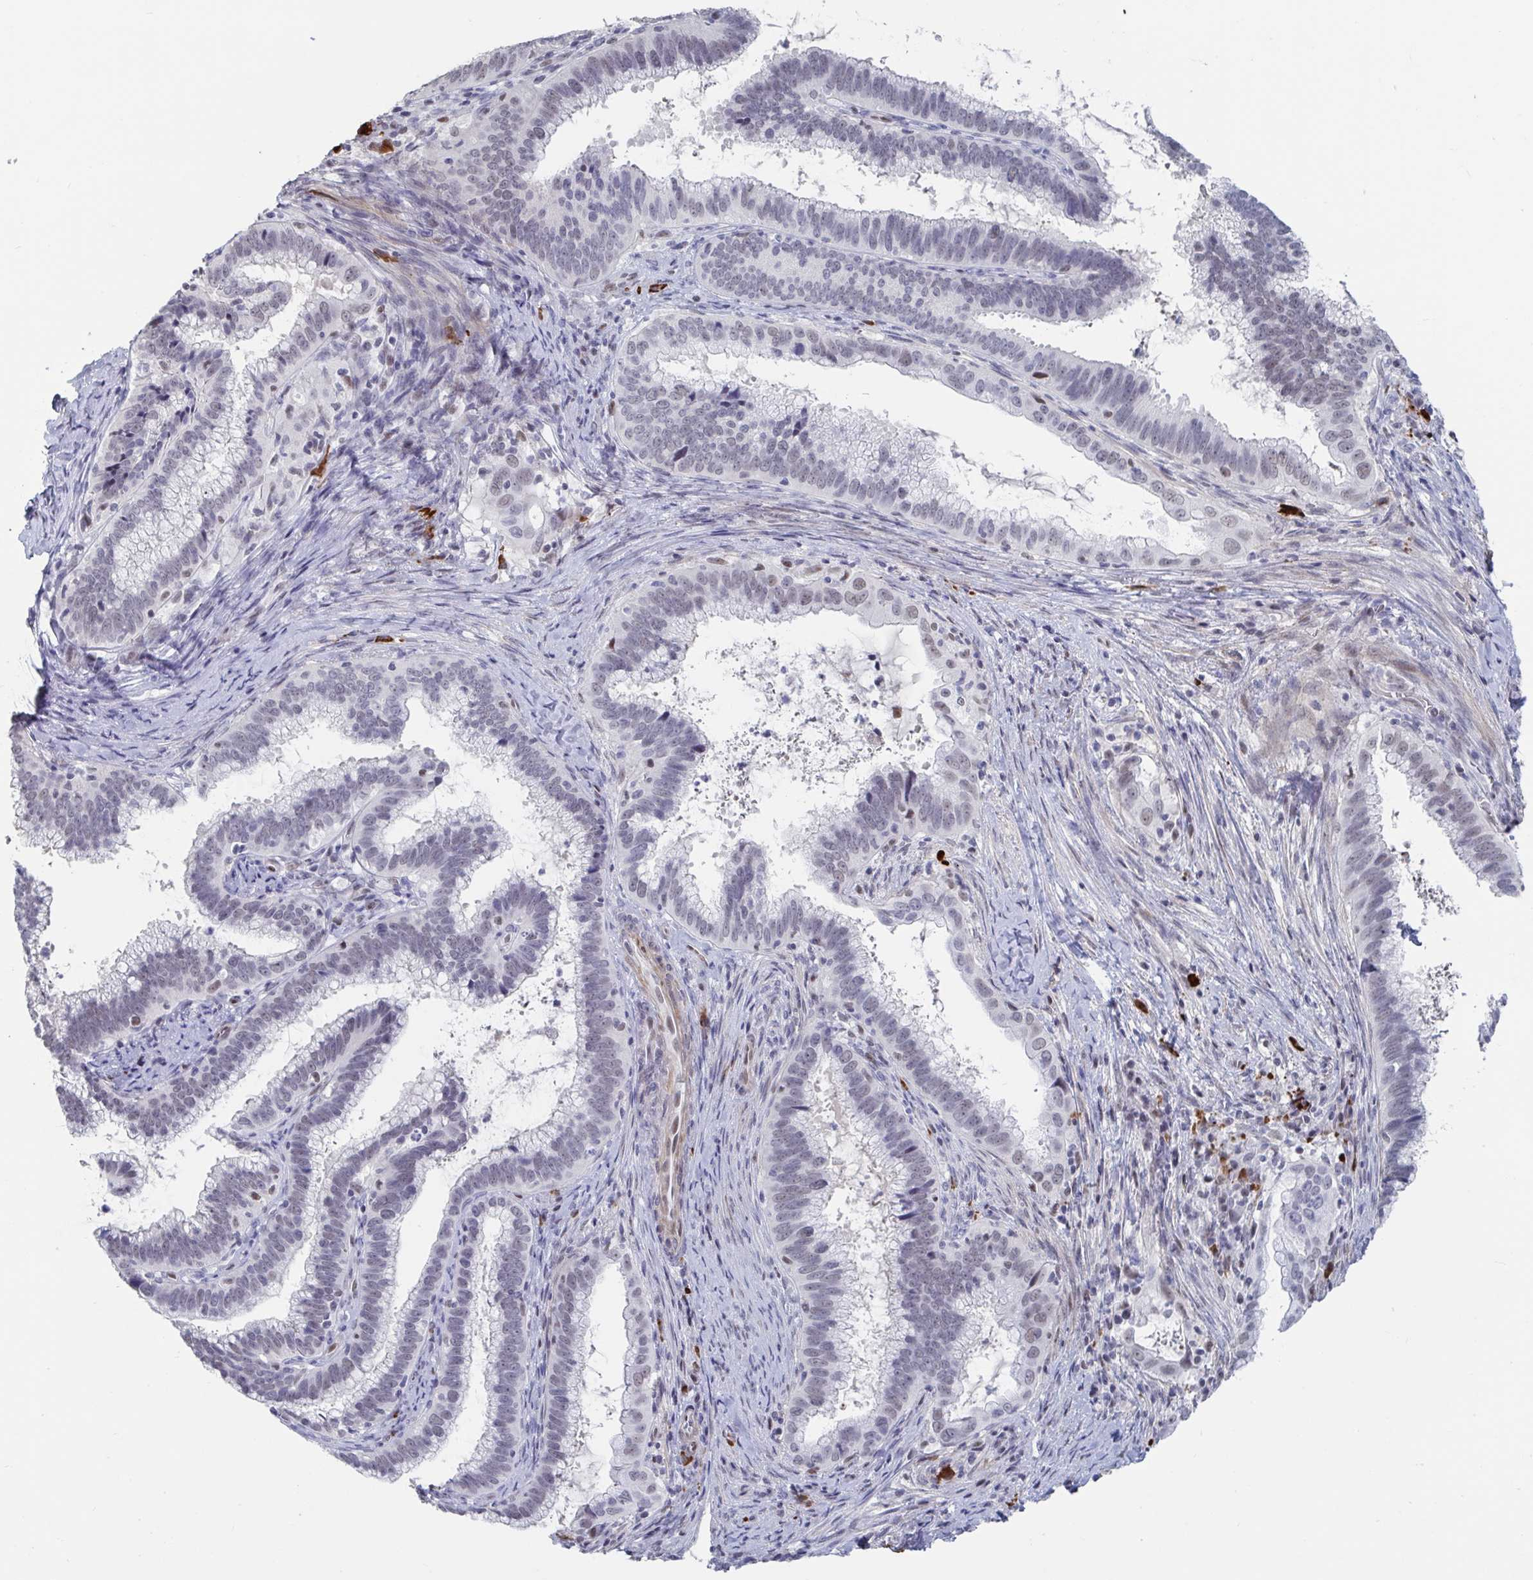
{"staining": {"intensity": "weak", "quantity": "25%-75%", "location": "nuclear"}, "tissue": "cervical cancer", "cell_type": "Tumor cells", "image_type": "cancer", "snomed": [{"axis": "morphology", "description": "Adenocarcinoma, NOS"}, {"axis": "topography", "description": "Cervix"}], "caption": "The image reveals immunohistochemical staining of adenocarcinoma (cervical). There is weak nuclear positivity is present in about 25%-75% of tumor cells.", "gene": "BCL7B", "patient": {"sex": "female", "age": 56}}